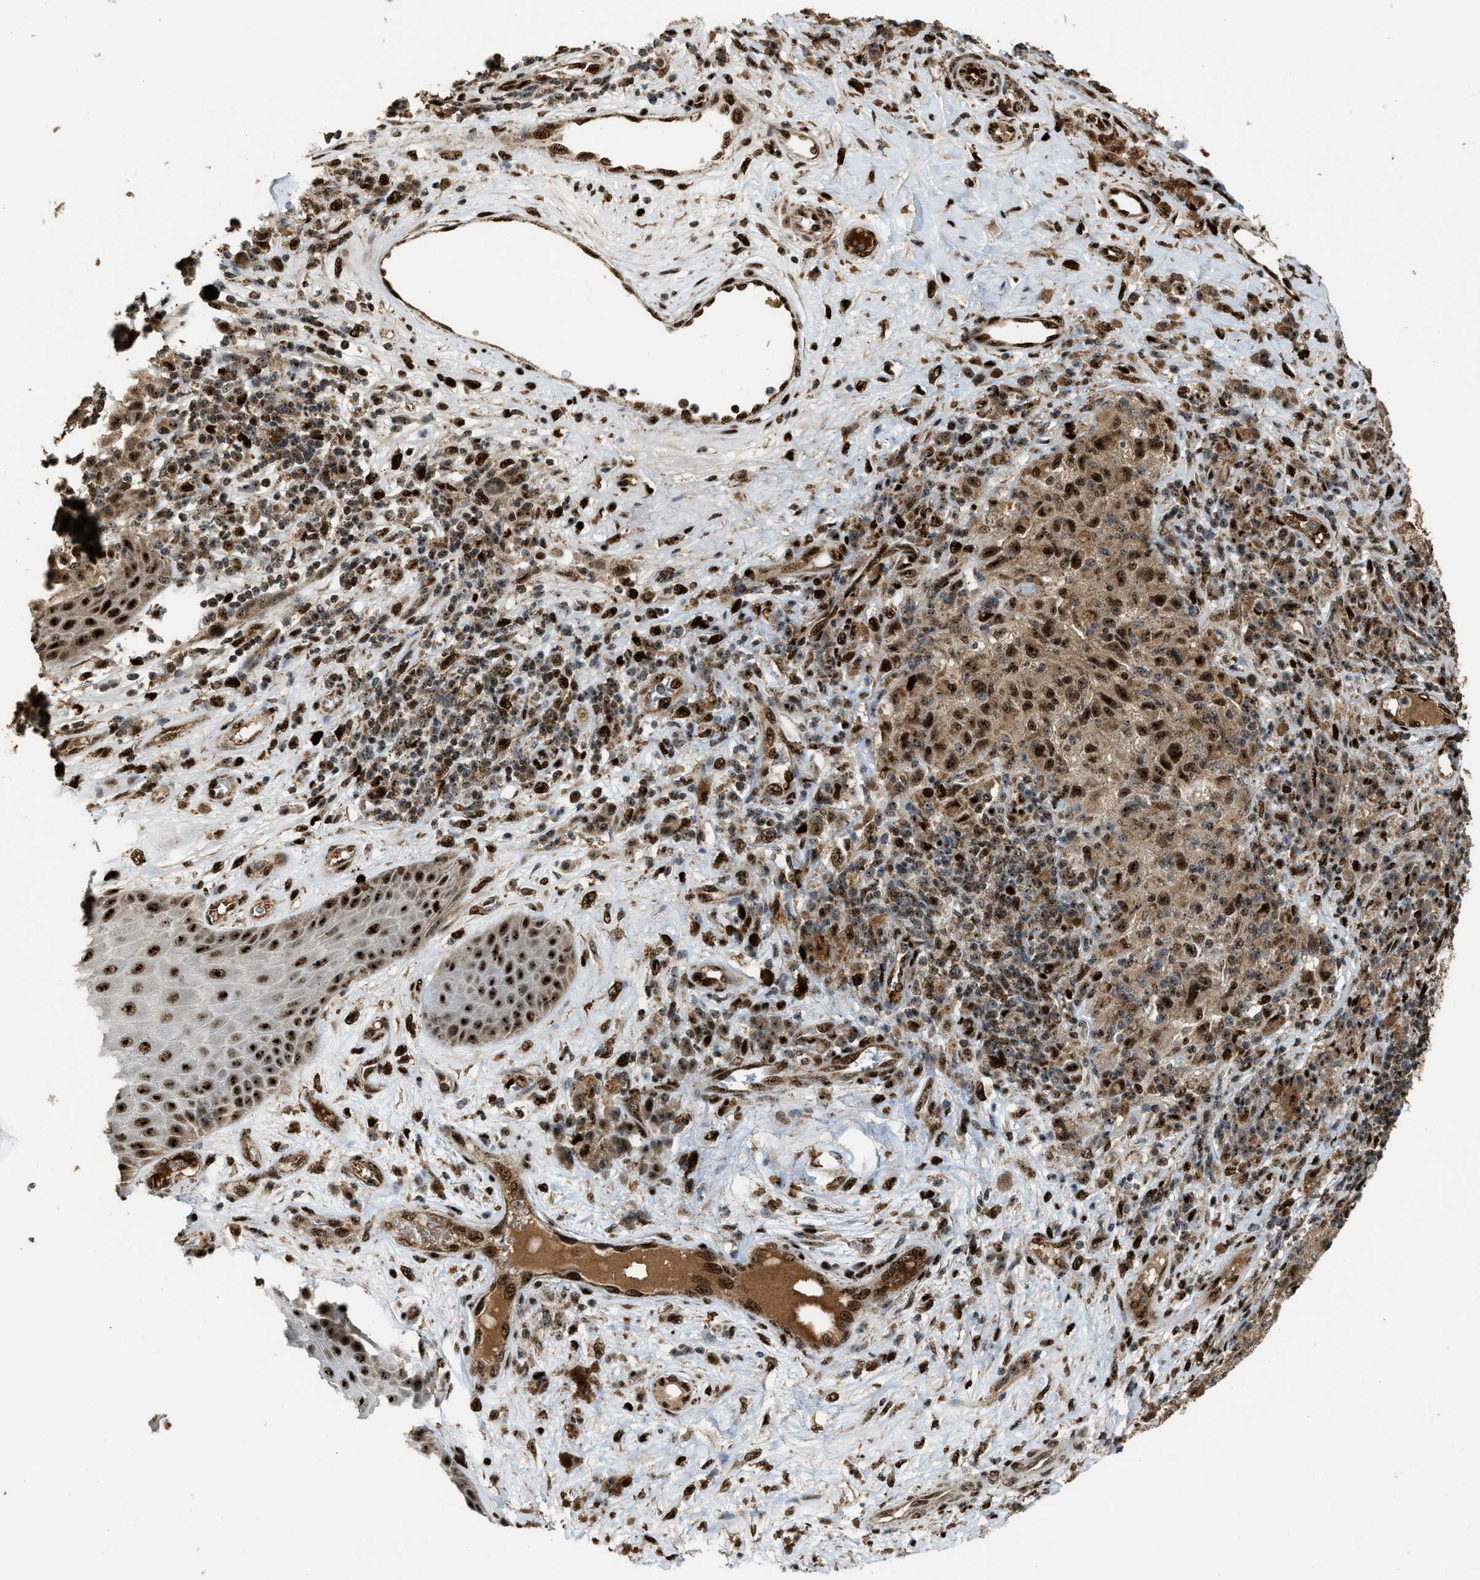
{"staining": {"intensity": "strong", "quantity": ">75%", "location": "cytoplasmic/membranous,nuclear"}, "tissue": "melanoma", "cell_type": "Tumor cells", "image_type": "cancer", "snomed": [{"axis": "morphology", "description": "Malignant melanoma, NOS"}, {"axis": "topography", "description": "Skin"}], "caption": "Protein analysis of malignant melanoma tissue demonstrates strong cytoplasmic/membranous and nuclear expression in about >75% of tumor cells. (Brightfield microscopy of DAB IHC at high magnification).", "gene": "ZNF687", "patient": {"sex": "female", "age": 73}}